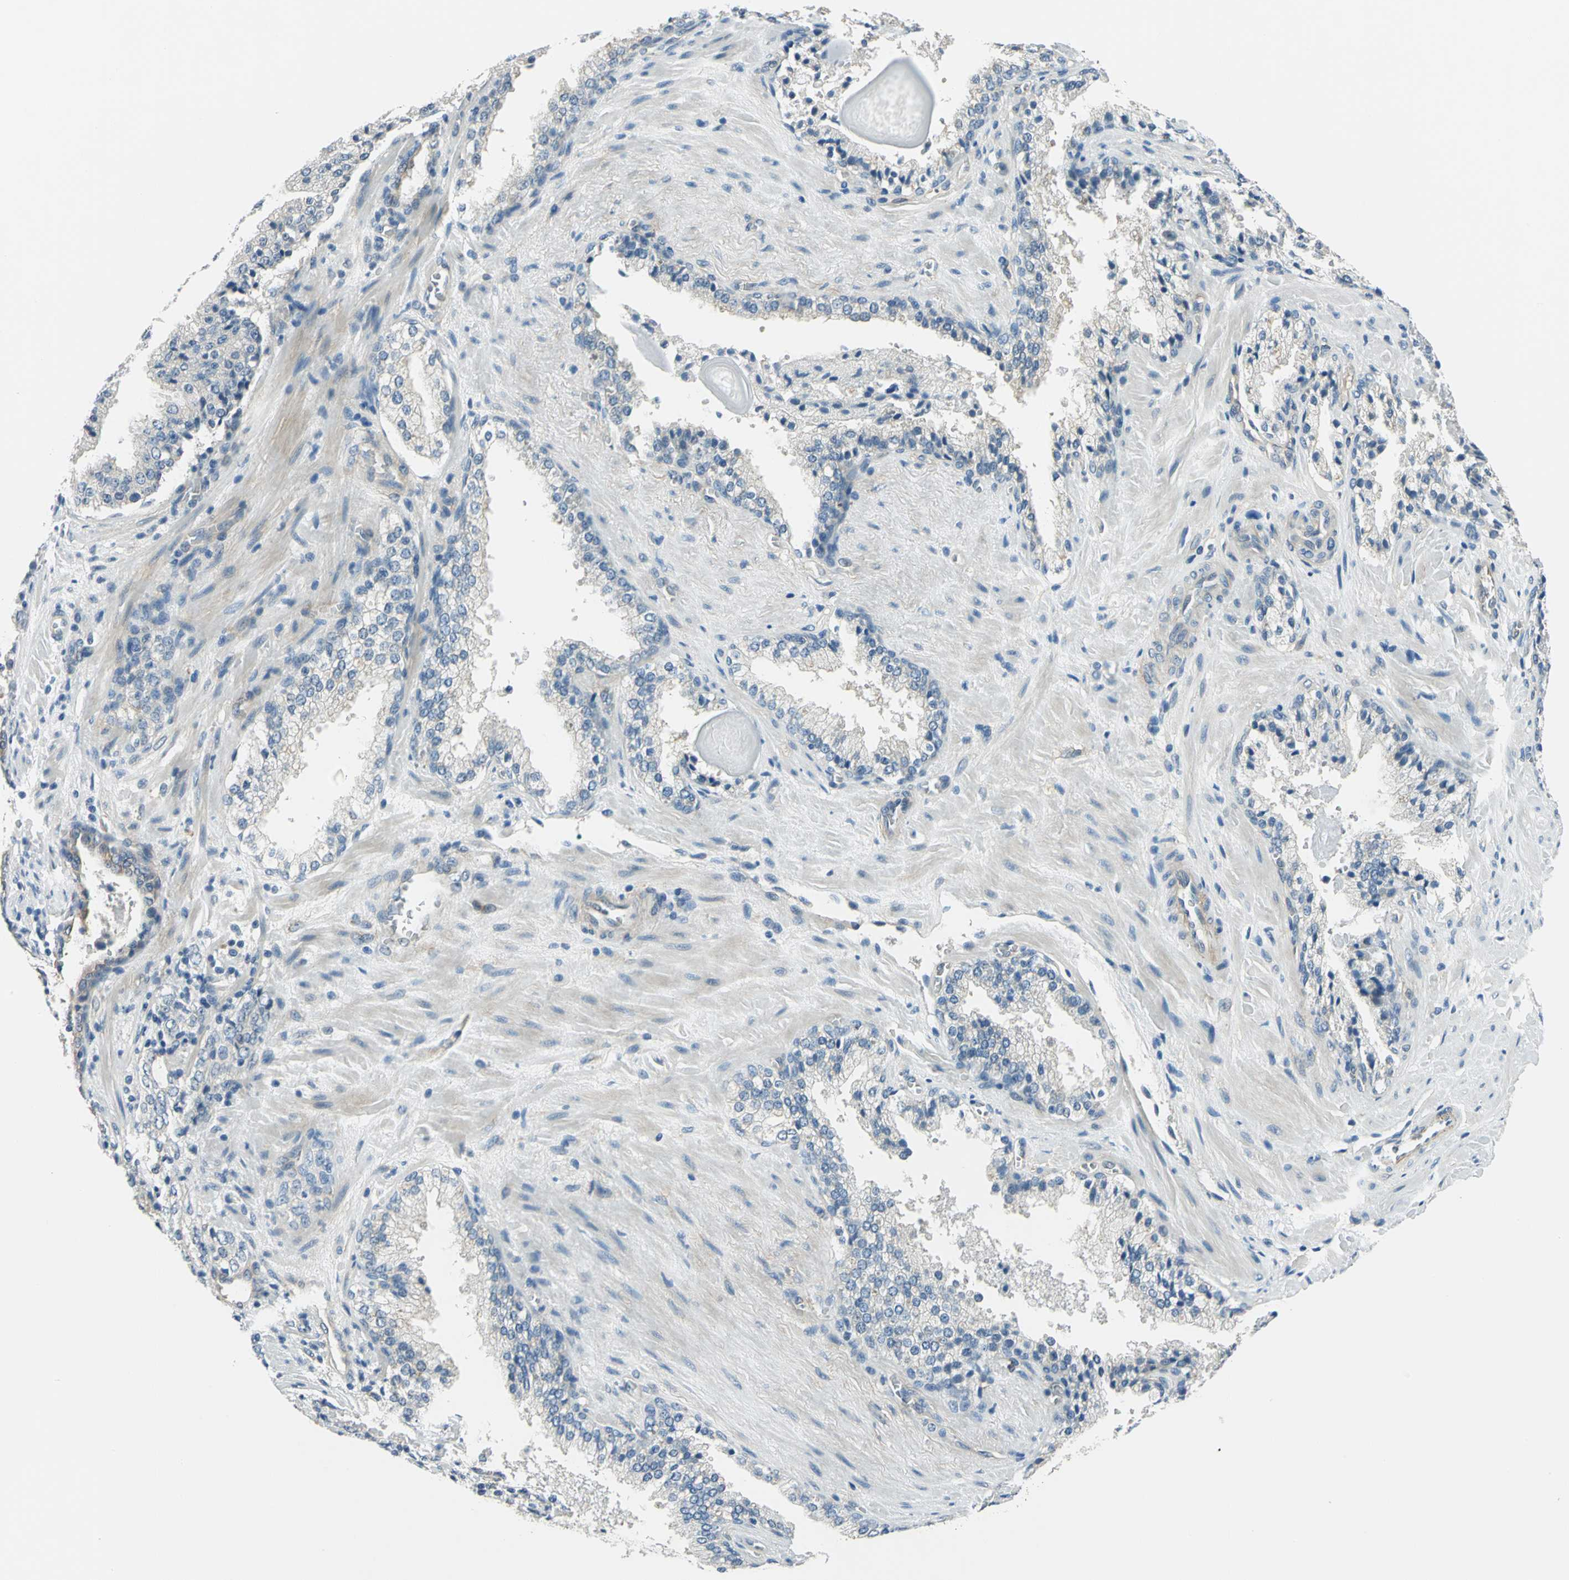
{"staining": {"intensity": "weak", "quantity": "<25%", "location": "cytoplasmic/membranous"}, "tissue": "prostate cancer", "cell_type": "Tumor cells", "image_type": "cancer", "snomed": [{"axis": "morphology", "description": "Adenocarcinoma, High grade"}, {"axis": "topography", "description": "Prostate"}], "caption": "An immunohistochemistry photomicrograph of prostate cancer (high-grade adenocarcinoma) is shown. There is no staining in tumor cells of prostate cancer (high-grade adenocarcinoma). (Immunohistochemistry (ihc), brightfield microscopy, high magnification).", "gene": "CDC42EP1", "patient": {"sex": "male", "age": 58}}